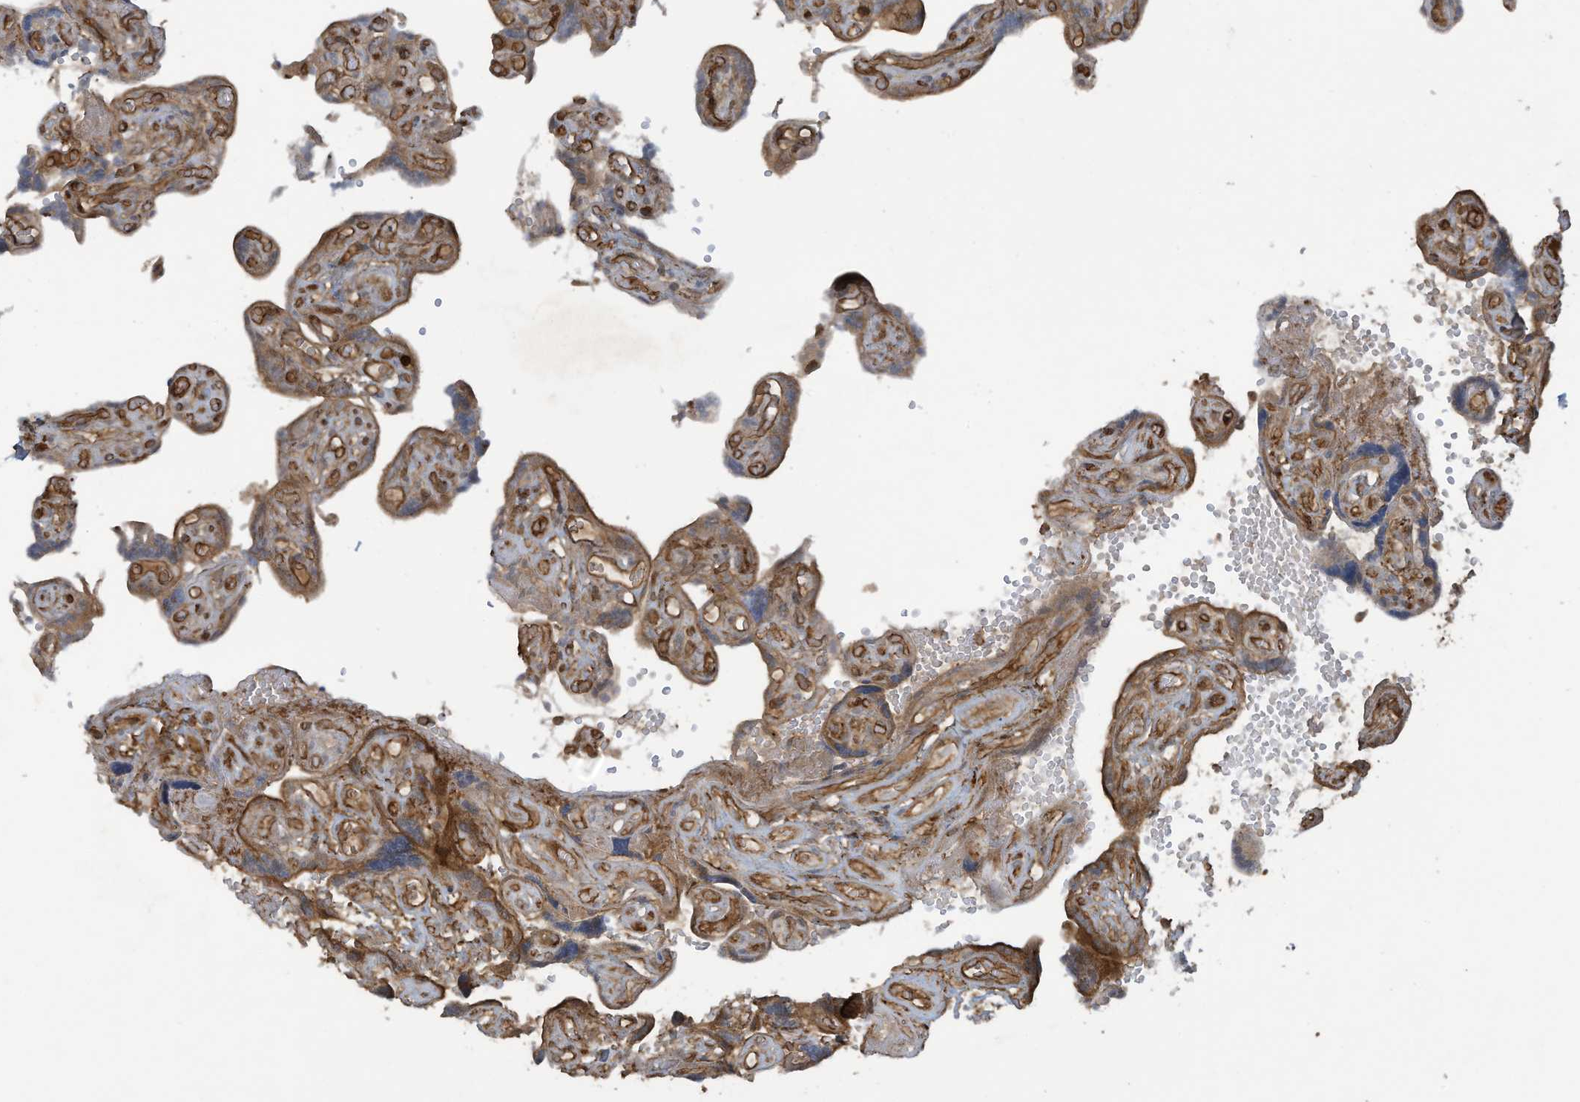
{"staining": {"intensity": "moderate", "quantity": ">75%", "location": "cytoplasmic/membranous"}, "tissue": "placenta", "cell_type": "Decidual cells", "image_type": "normal", "snomed": [{"axis": "morphology", "description": "Normal tissue, NOS"}, {"axis": "topography", "description": "Placenta"}], "caption": "The photomicrograph exhibits staining of benign placenta, revealing moderate cytoplasmic/membranous protein expression (brown color) within decidual cells. The staining was performed using DAB to visualize the protein expression in brown, while the nuclei were stained in blue with hematoxylin (Magnification: 20x).", "gene": "DDIT4", "patient": {"sex": "female", "age": 30}}